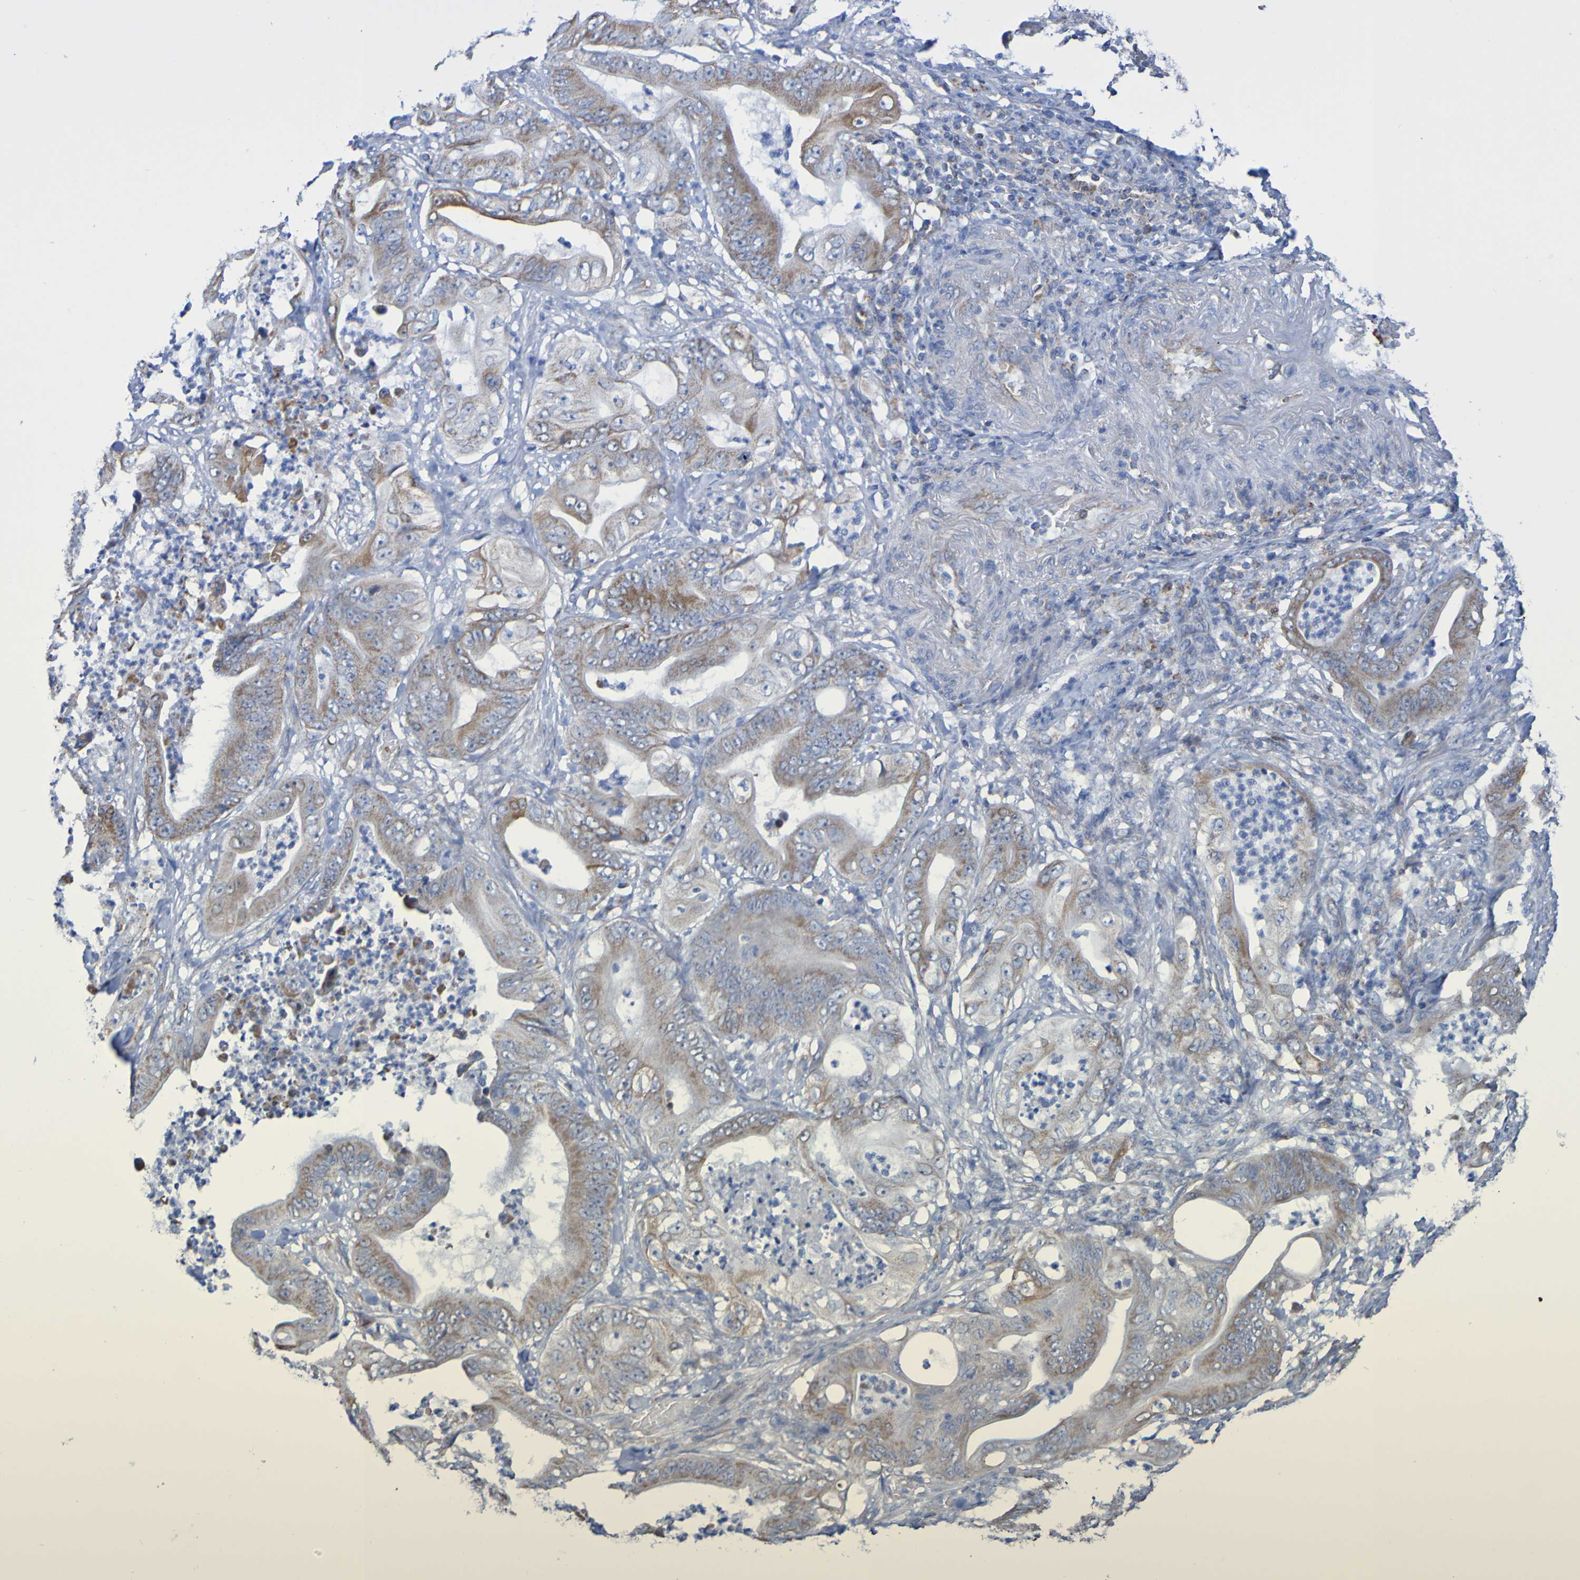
{"staining": {"intensity": "weak", "quantity": ">75%", "location": "cytoplasmic/membranous"}, "tissue": "stomach cancer", "cell_type": "Tumor cells", "image_type": "cancer", "snomed": [{"axis": "morphology", "description": "Adenocarcinoma, NOS"}, {"axis": "topography", "description": "Stomach"}], "caption": "Immunohistochemistry (IHC) (DAB (3,3'-diaminobenzidine)) staining of adenocarcinoma (stomach) demonstrates weak cytoplasmic/membranous protein positivity in about >75% of tumor cells. (DAB (3,3'-diaminobenzidine) = brown stain, brightfield microscopy at high magnification).", "gene": "CNTN2", "patient": {"sex": "female", "age": 73}}